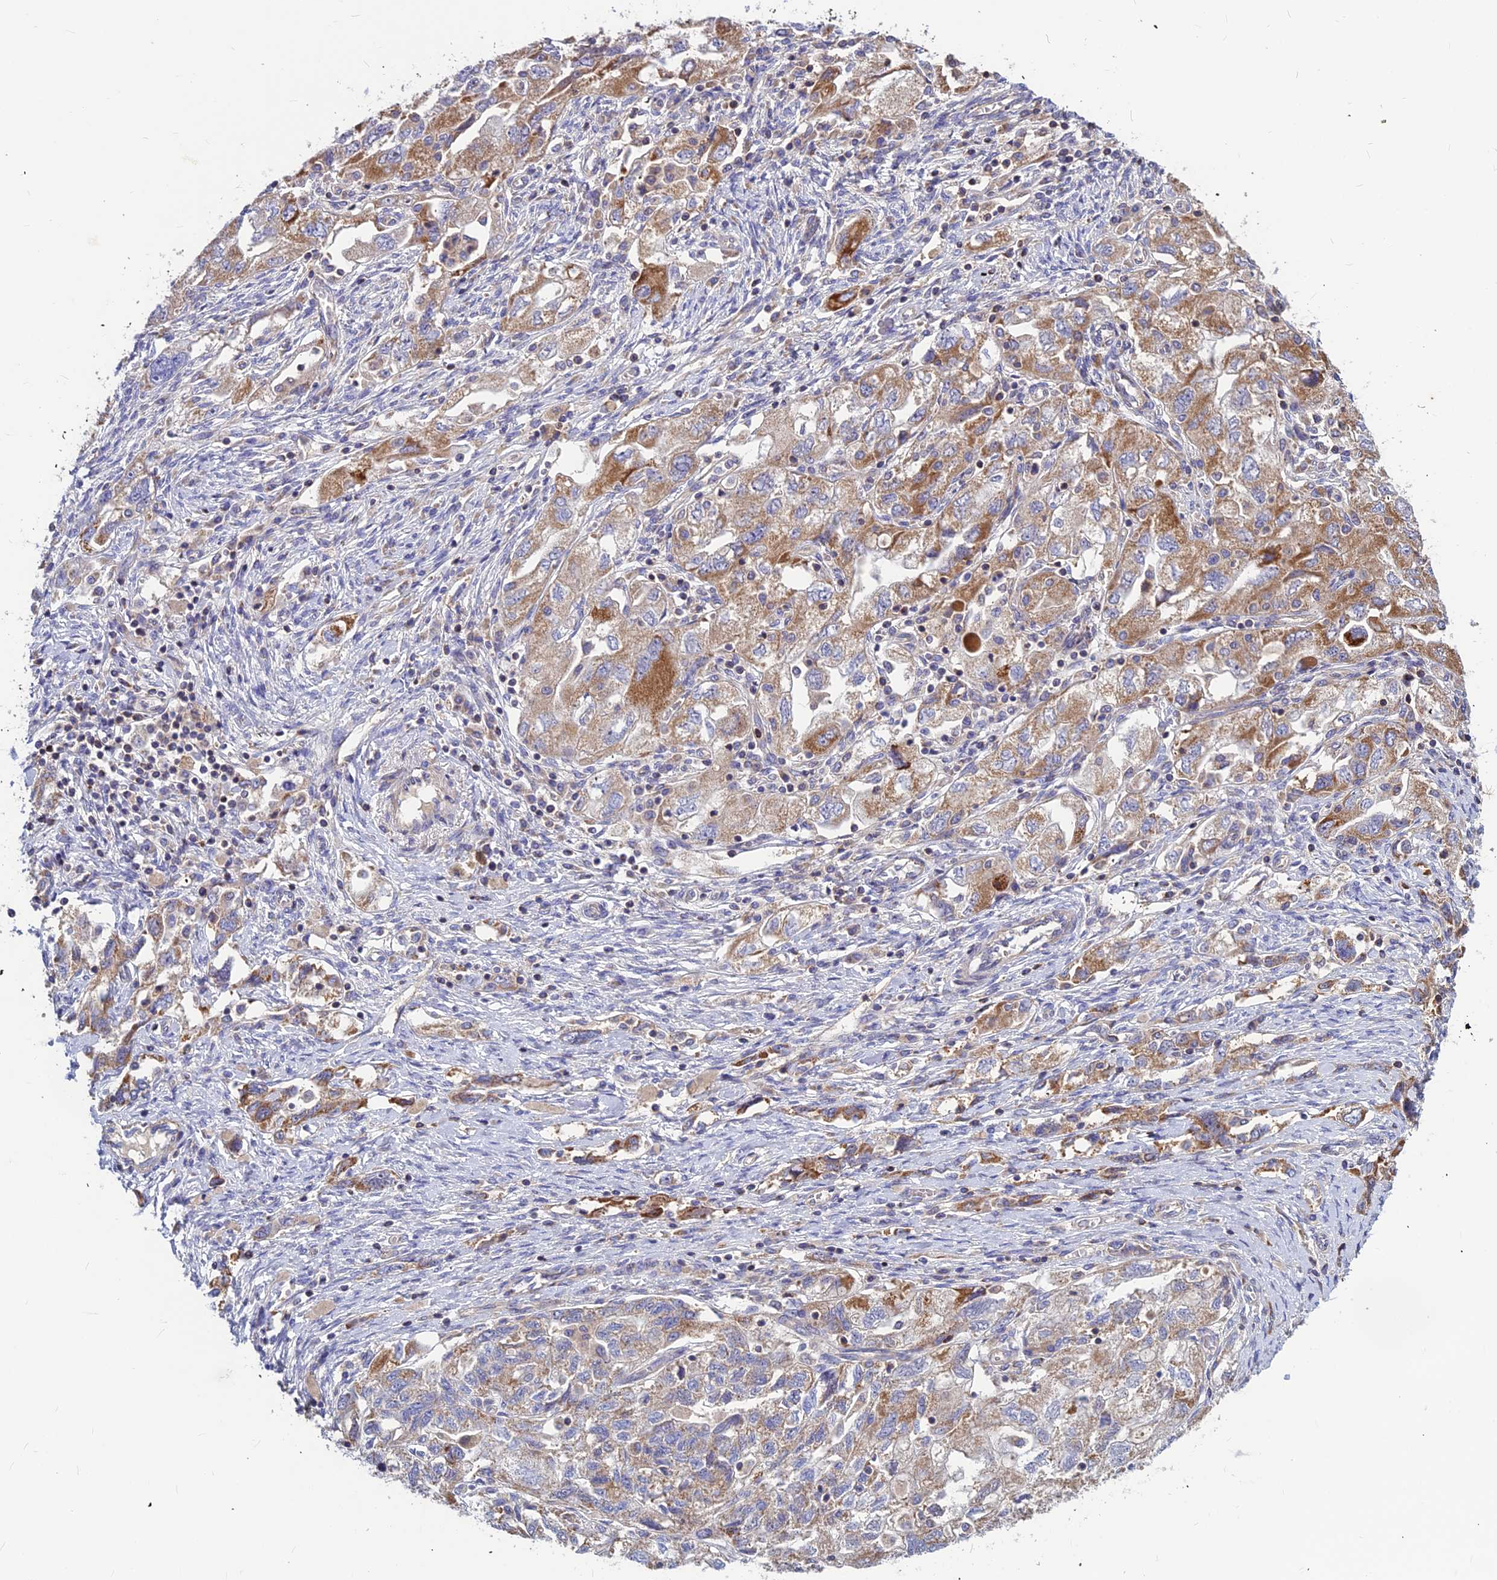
{"staining": {"intensity": "moderate", "quantity": "25%-75%", "location": "cytoplasmic/membranous"}, "tissue": "ovarian cancer", "cell_type": "Tumor cells", "image_type": "cancer", "snomed": [{"axis": "morphology", "description": "Carcinoma, NOS"}, {"axis": "morphology", "description": "Cystadenocarcinoma, serous, NOS"}, {"axis": "topography", "description": "Ovary"}], "caption": "Human ovarian cancer (carcinoma) stained for a protein (brown) displays moderate cytoplasmic/membranous positive expression in about 25%-75% of tumor cells.", "gene": "ASPHD1", "patient": {"sex": "female", "age": 69}}